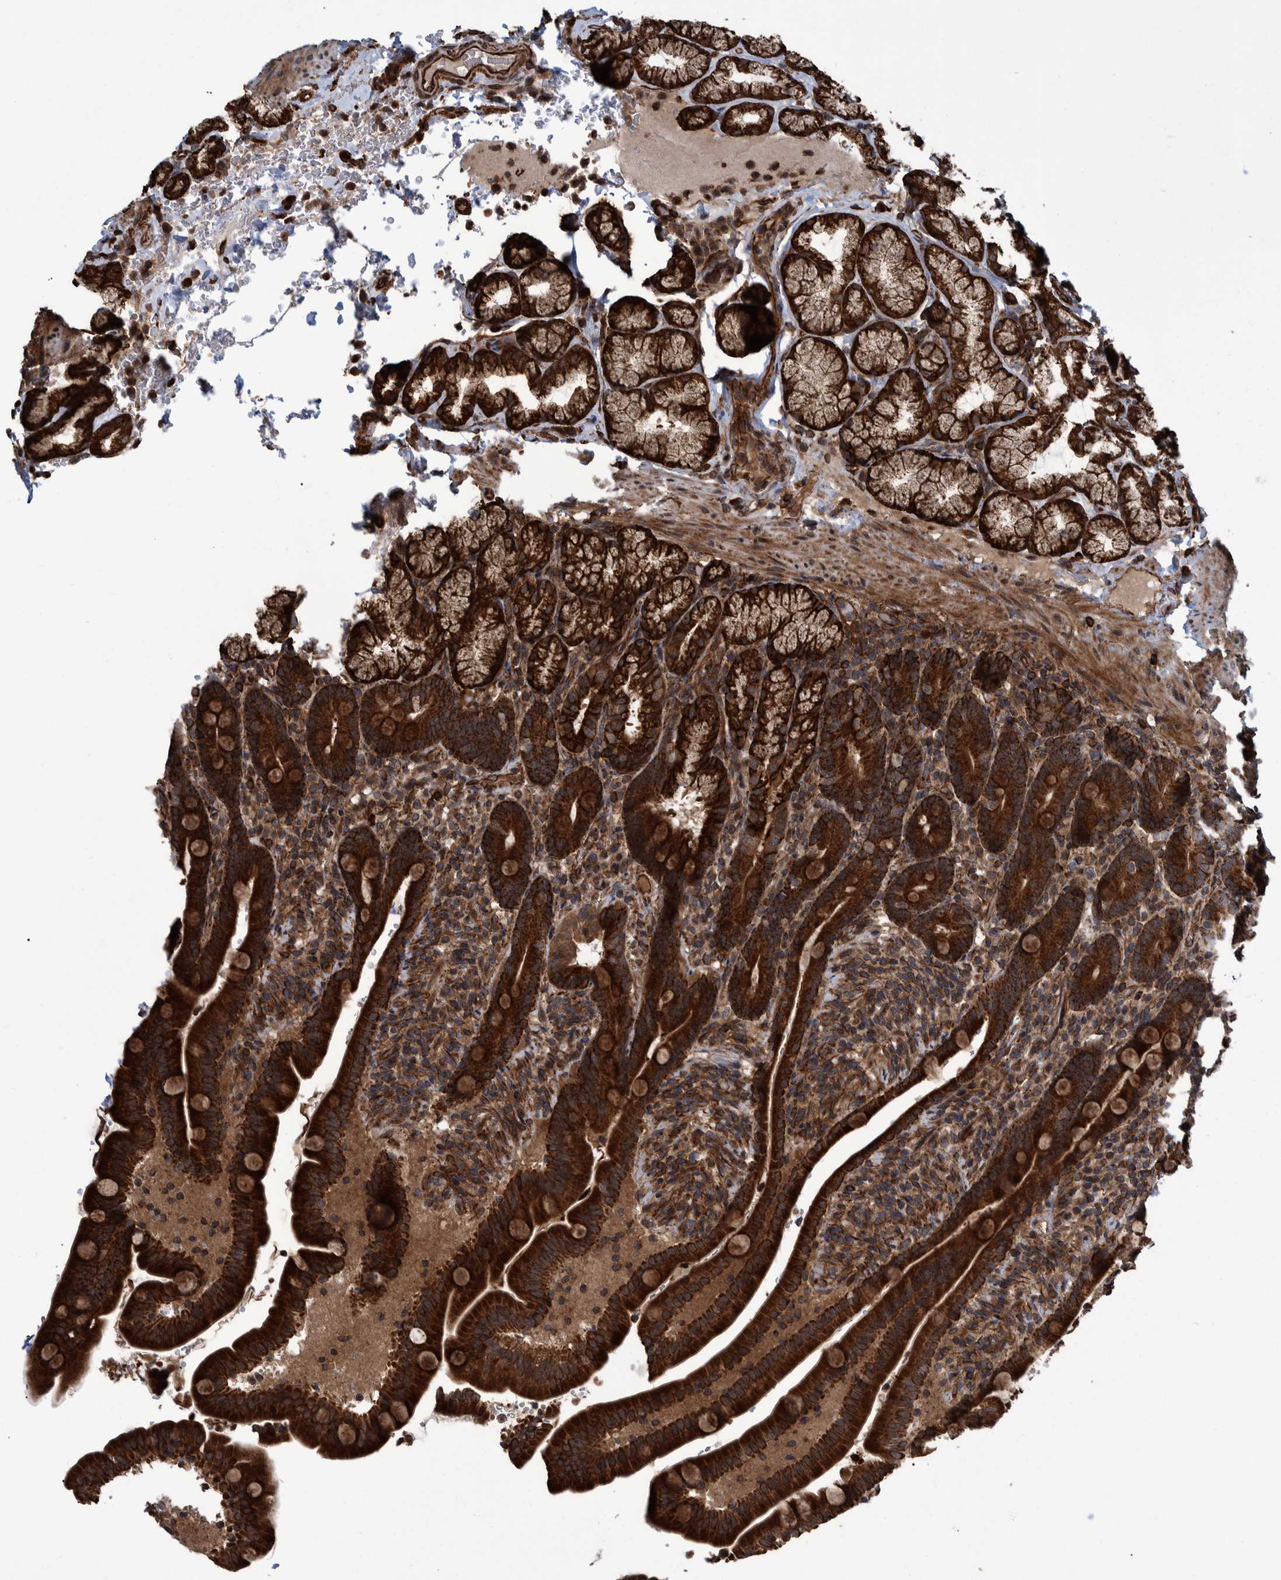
{"staining": {"intensity": "strong", "quantity": ">75%", "location": "cytoplasmic/membranous"}, "tissue": "duodenum", "cell_type": "Glandular cells", "image_type": "normal", "snomed": [{"axis": "morphology", "description": "Normal tissue, NOS"}, {"axis": "topography", "description": "Duodenum"}], "caption": "Duodenum stained for a protein (brown) shows strong cytoplasmic/membranous positive expression in approximately >75% of glandular cells.", "gene": "TNFRSF10B", "patient": {"sex": "male", "age": 54}}